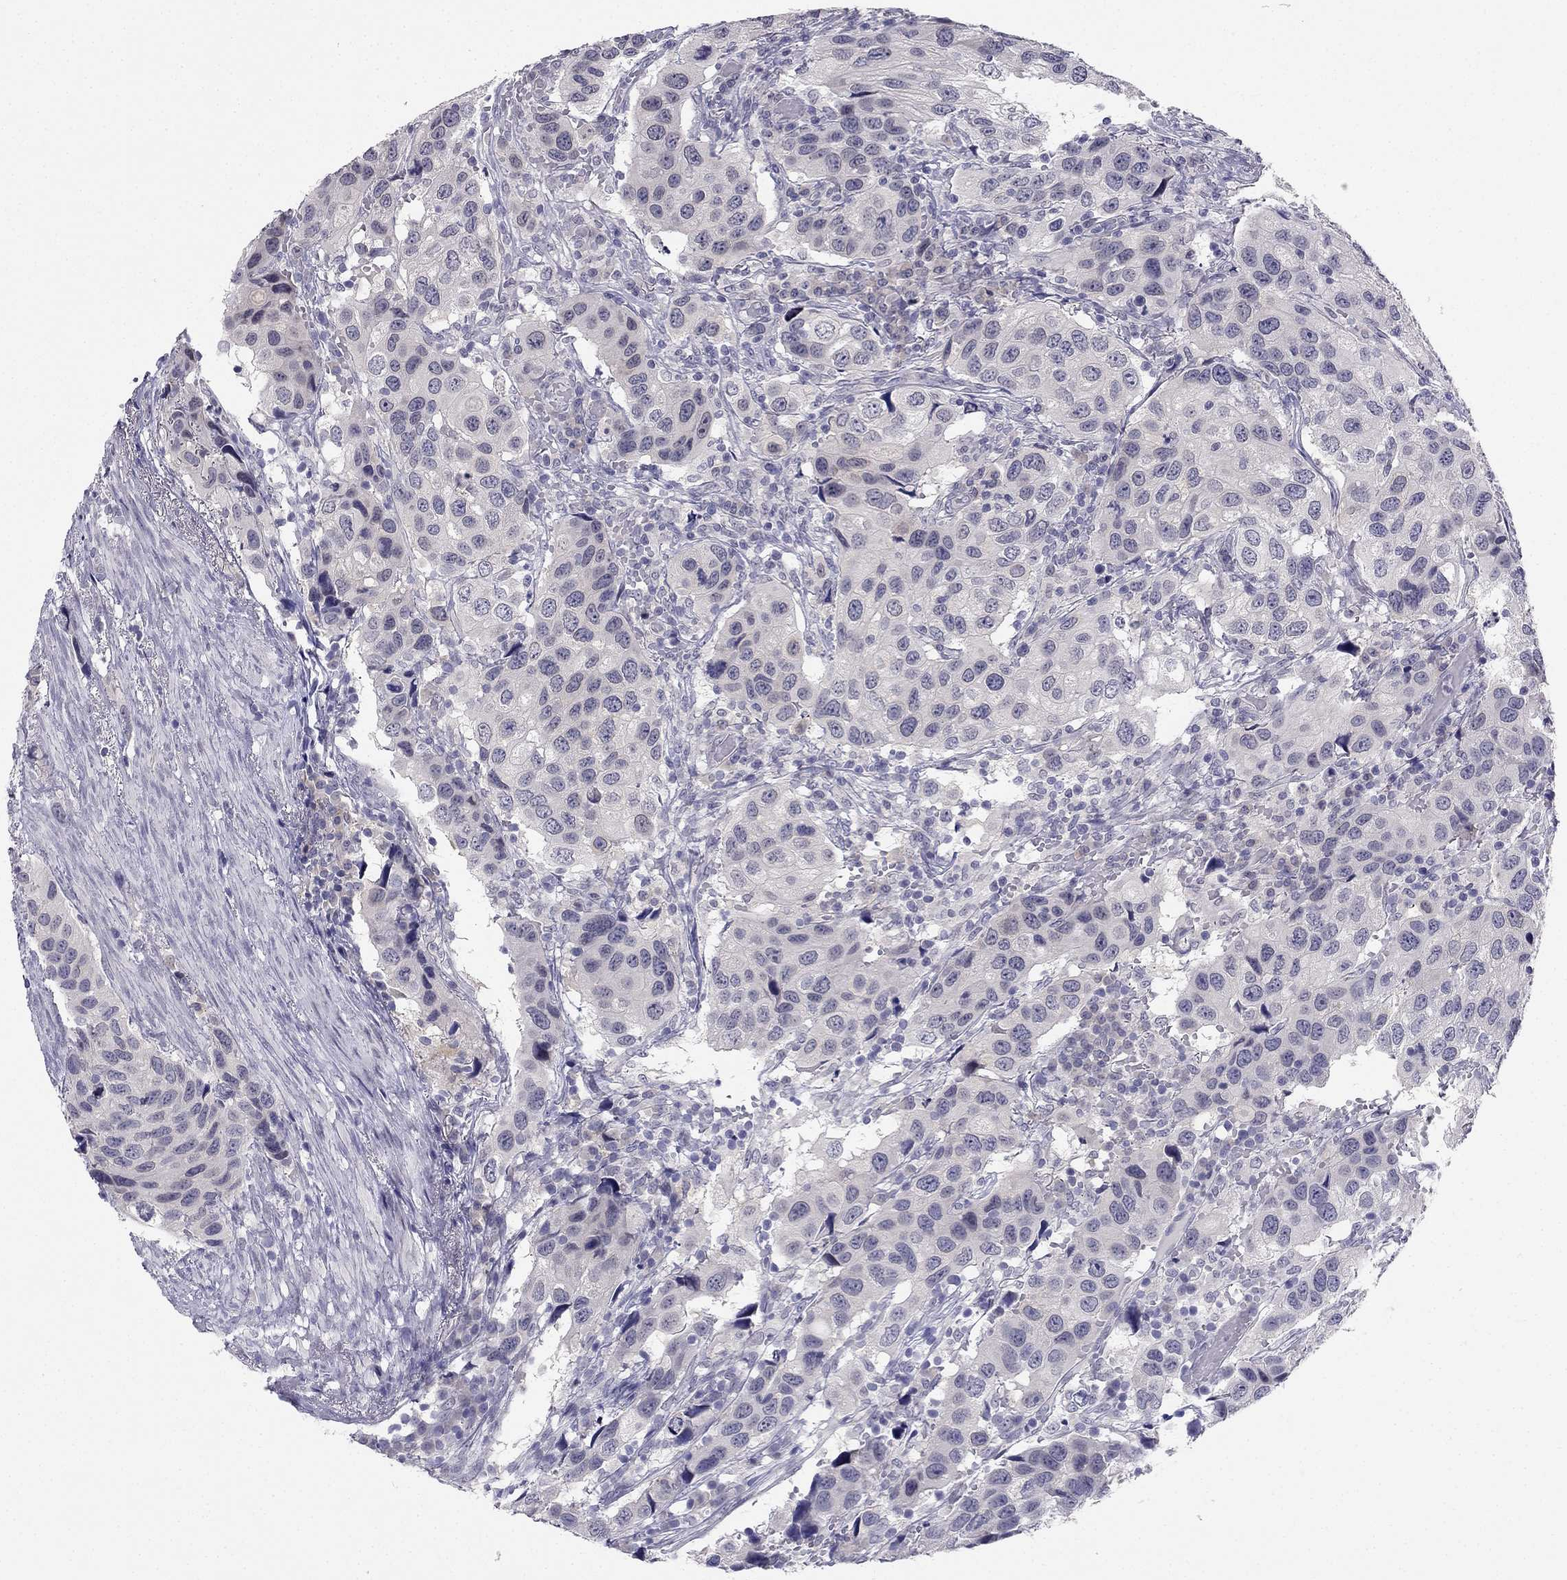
{"staining": {"intensity": "negative", "quantity": "none", "location": "none"}, "tissue": "urothelial cancer", "cell_type": "Tumor cells", "image_type": "cancer", "snomed": [{"axis": "morphology", "description": "Urothelial carcinoma, High grade"}, {"axis": "topography", "description": "Urinary bladder"}], "caption": "DAB immunohistochemical staining of urothelial cancer exhibits no significant staining in tumor cells. (Stains: DAB IHC with hematoxylin counter stain, Microscopy: brightfield microscopy at high magnification).", "gene": "C16orf89", "patient": {"sex": "male", "age": 79}}